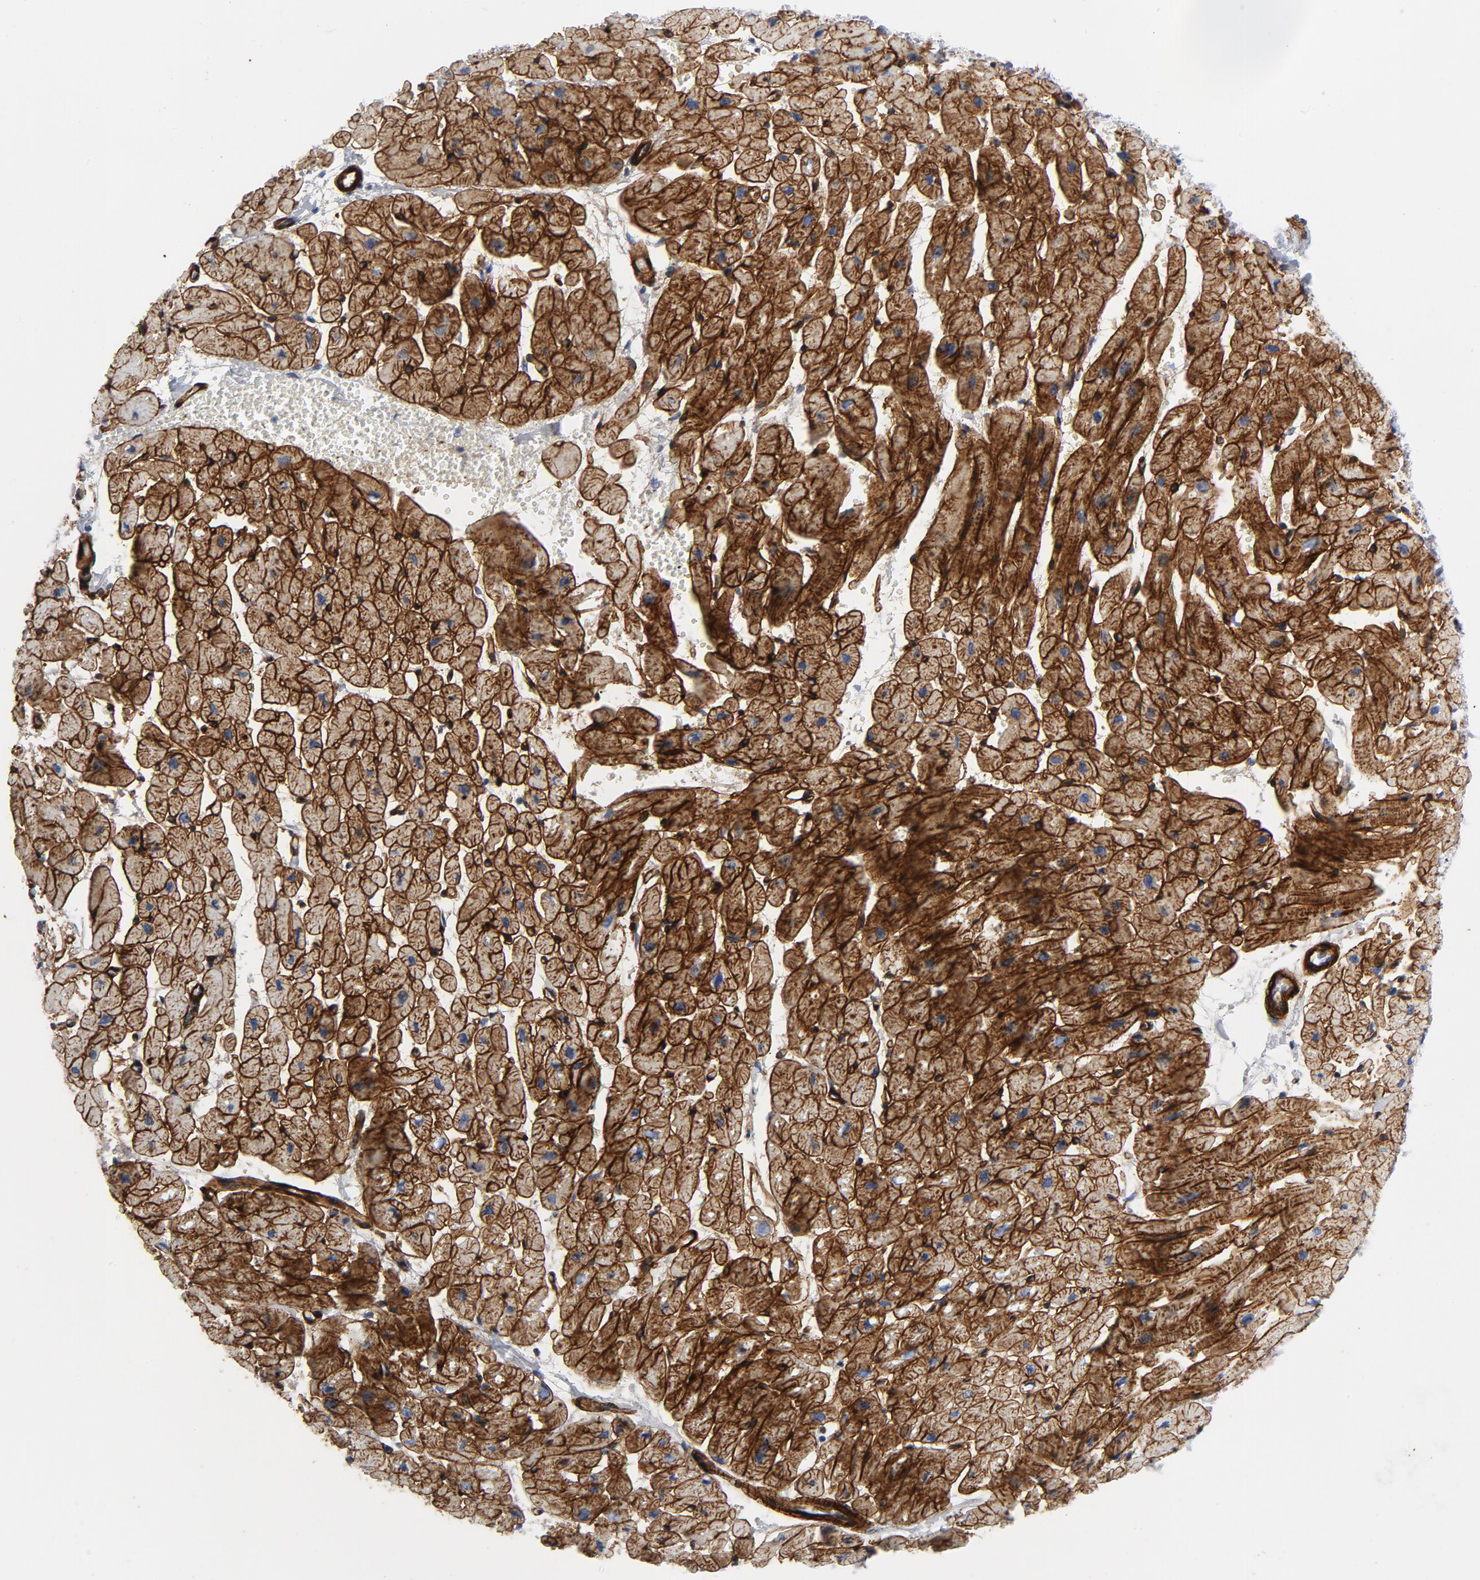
{"staining": {"intensity": "strong", "quantity": ">75%", "location": "cytoplasmic/membranous"}, "tissue": "heart muscle", "cell_type": "Cardiomyocytes", "image_type": "normal", "snomed": [{"axis": "morphology", "description": "Normal tissue, NOS"}, {"axis": "topography", "description": "Heart"}], "caption": "High-magnification brightfield microscopy of benign heart muscle stained with DAB (brown) and counterstained with hematoxylin (blue). cardiomyocytes exhibit strong cytoplasmic/membranous staining is seen in approximately>75% of cells.", "gene": "LAMC1", "patient": {"sex": "male", "age": 45}}